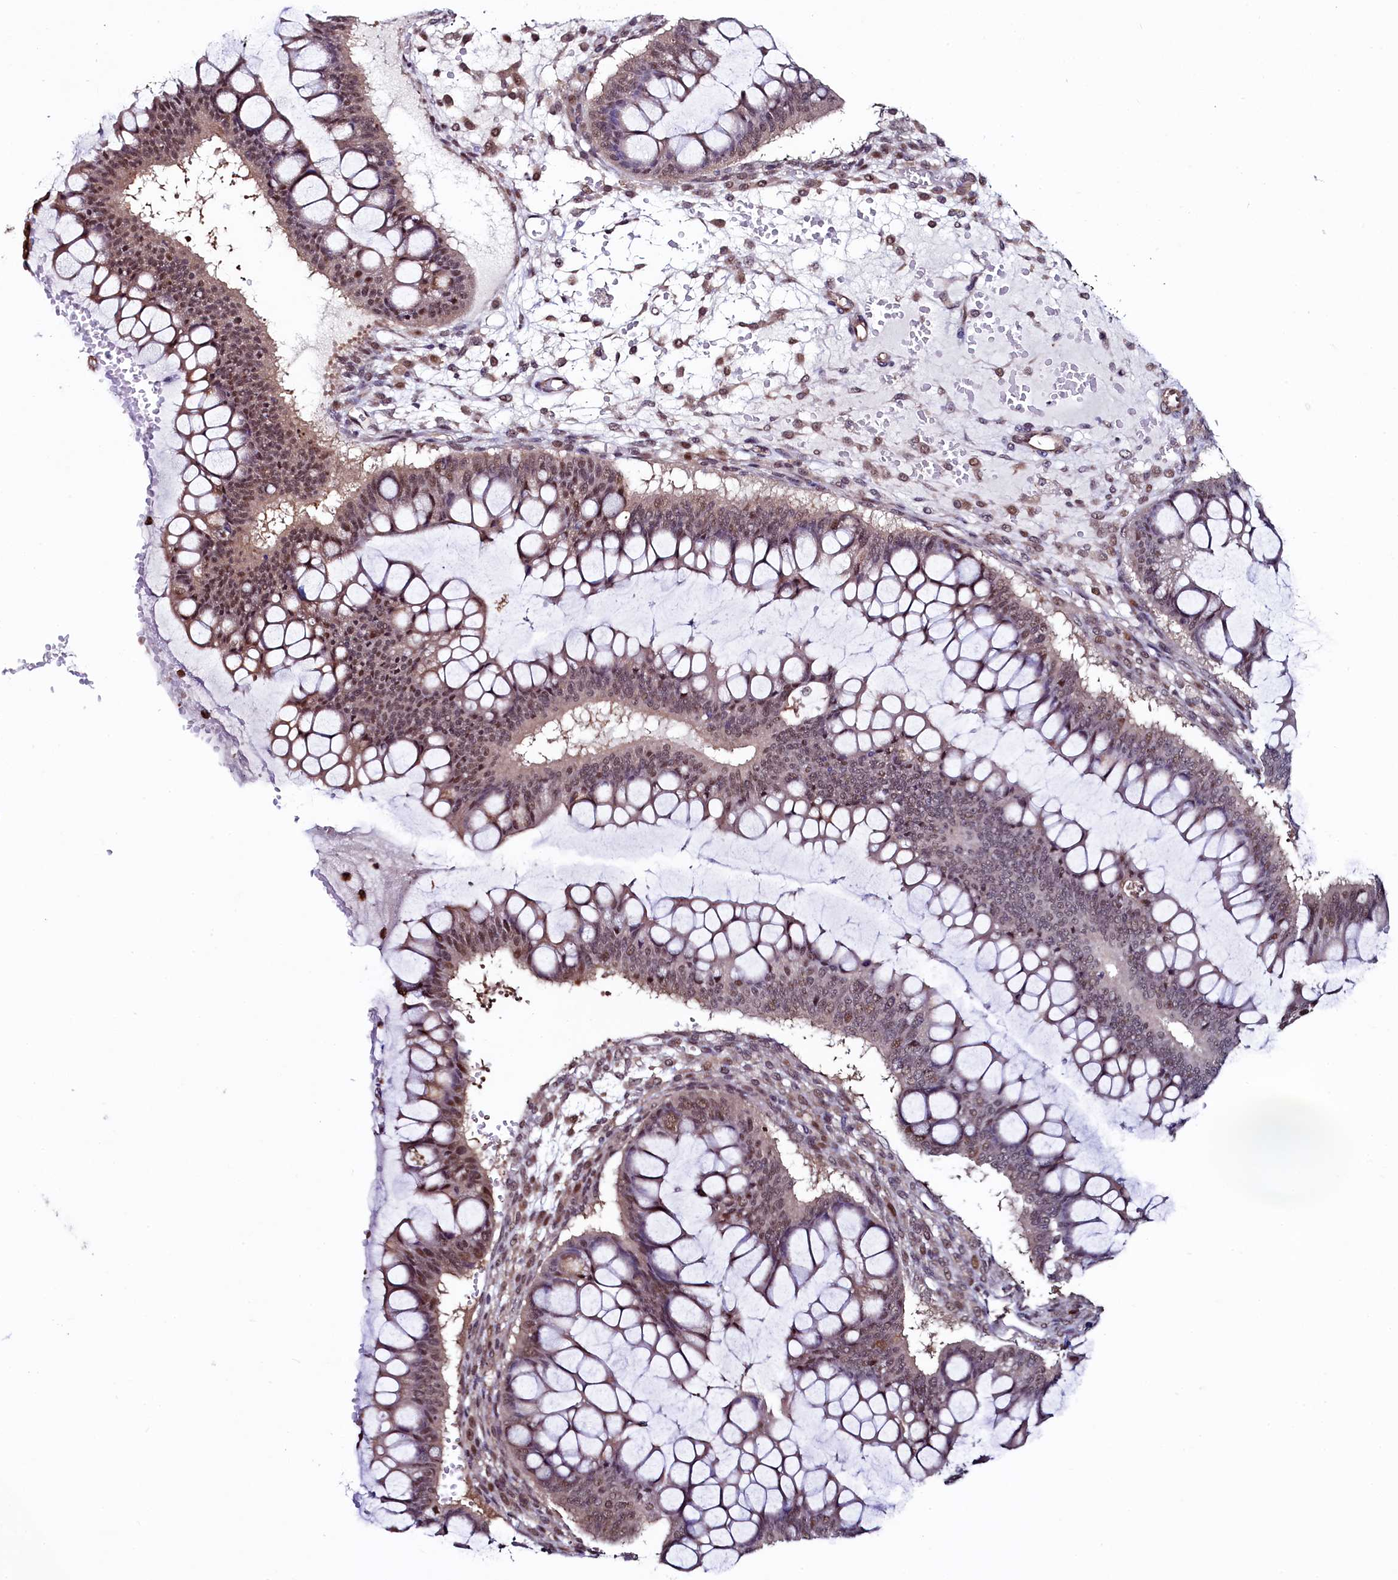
{"staining": {"intensity": "moderate", "quantity": "25%-75%", "location": "nuclear"}, "tissue": "ovarian cancer", "cell_type": "Tumor cells", "image_type": "cancer", "snomed": [{"axis": "morphology", "description": "Cystadenocarcinoma, mucinous, NOS"}, {"axis": "topography", "description": "Ovary"}], "caption": "Immunohistochemistry (IHC) (DAB (3,3'-diaminobenzidine)) staining of ovarian mucinous cystadenocarcinoma shows moderate nuclear protein expression in about 25%-75% of tumor cells. The protein of interest is stained brown, and the nuclei are stained in blue (DAB IHC with brightfield microscopy, high magnification).", "gene": "LEO1", "patient": {"sex": "female", "age": 73}}